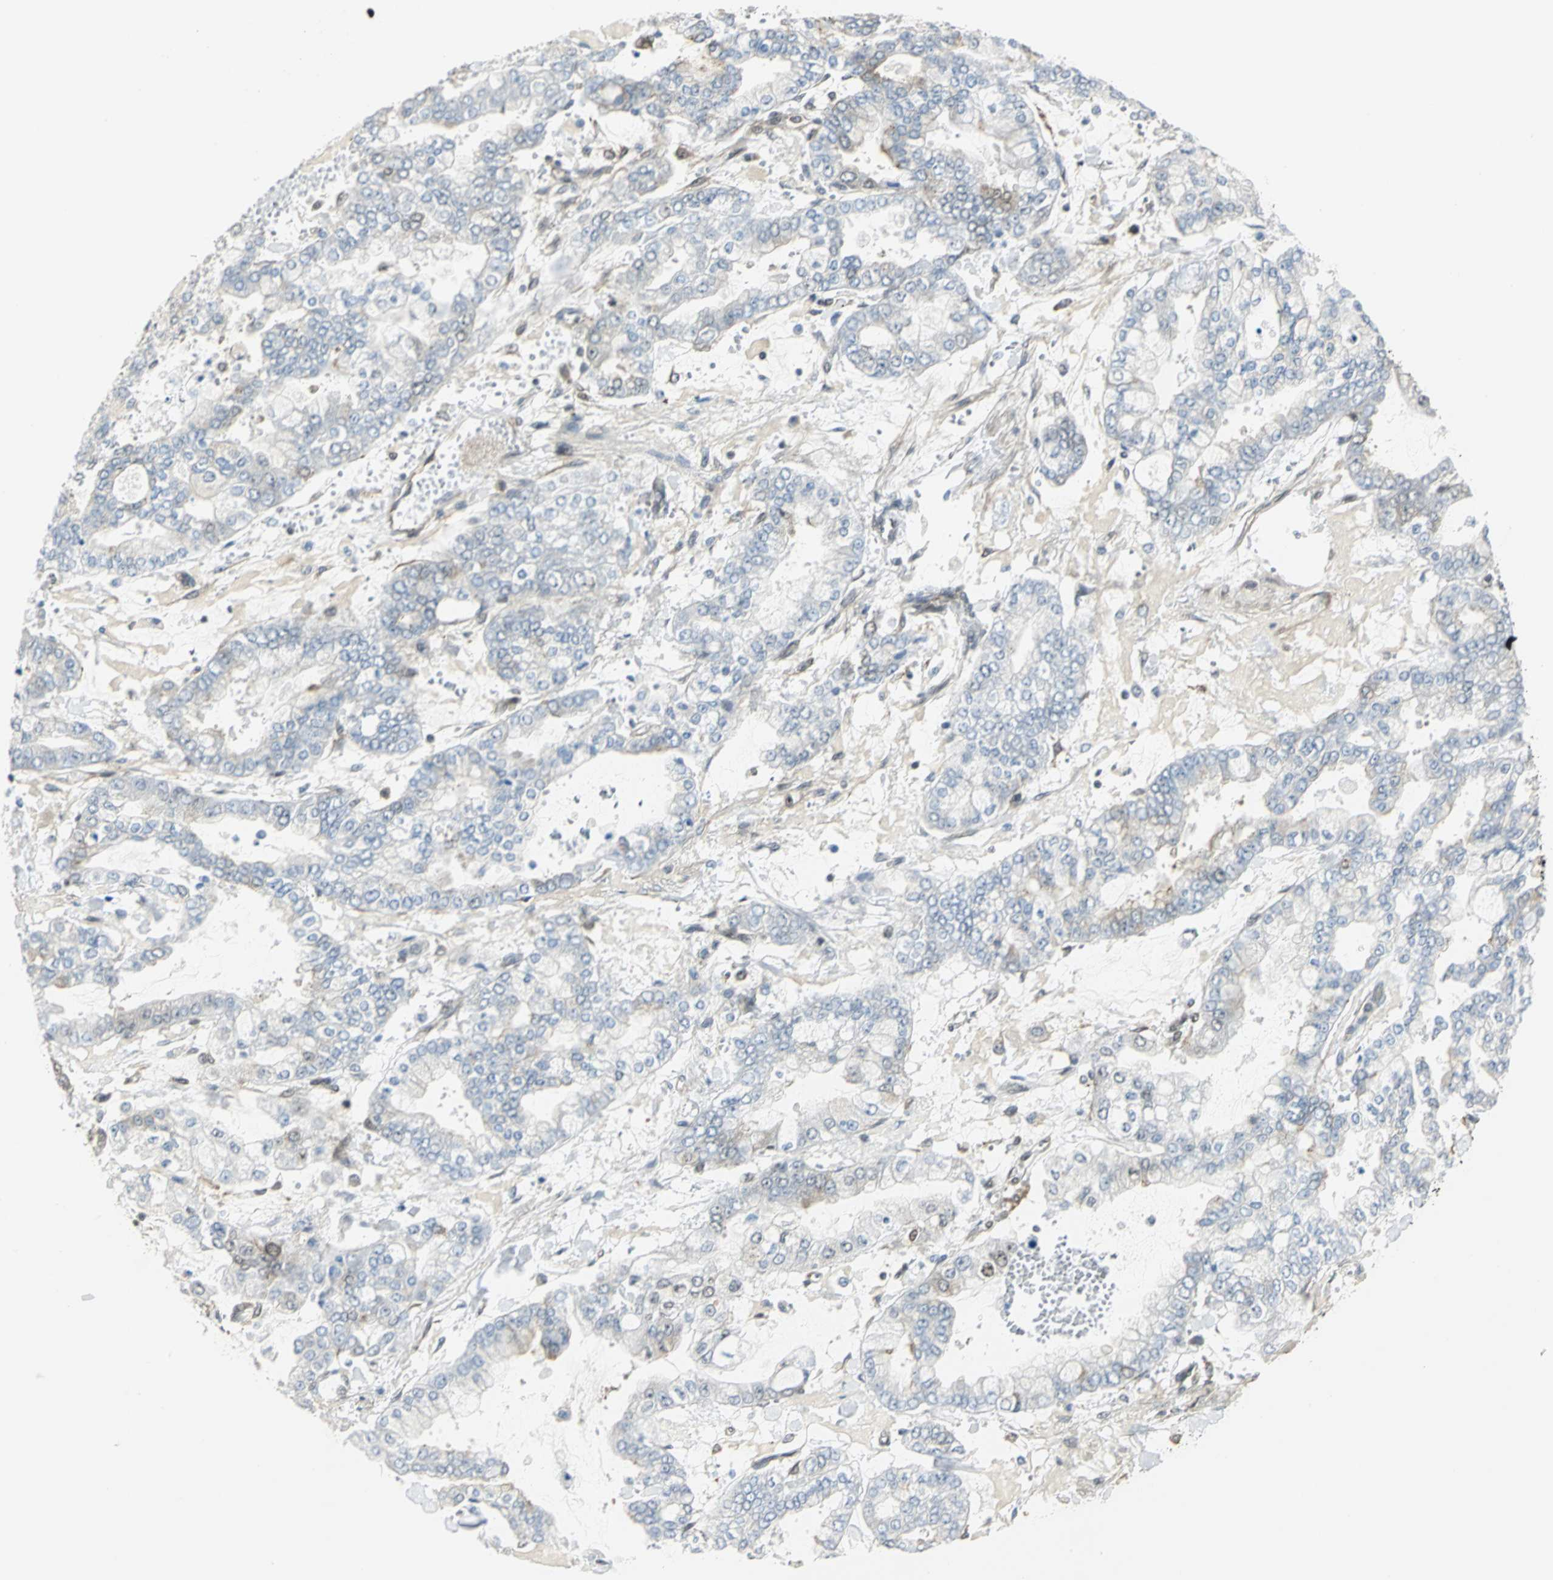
{"staining": {"intensity": "negative", "quantity": "none", "location": "none"}, "tissue": "stomach cancer", "cell_type": "Tumor cells", "image_type": "cancer", "snomed": [{"axis": "morphology", "description": "Normal tissue, NOS"}, {"axis": "morphology", "description": "Adenocarcinoma, NOS"}, {"axis": "topography", "description": "Stomach, upper"}, {"axis": "topography", "description": "Stomach"}], "caption": "Stomach cancer (adenocarcinoma) was stained to show a protein in brown. There is no significant positivity in tumor cells.", "gene": "DDX5", "patient": {"sex": "male", "age": 76}}